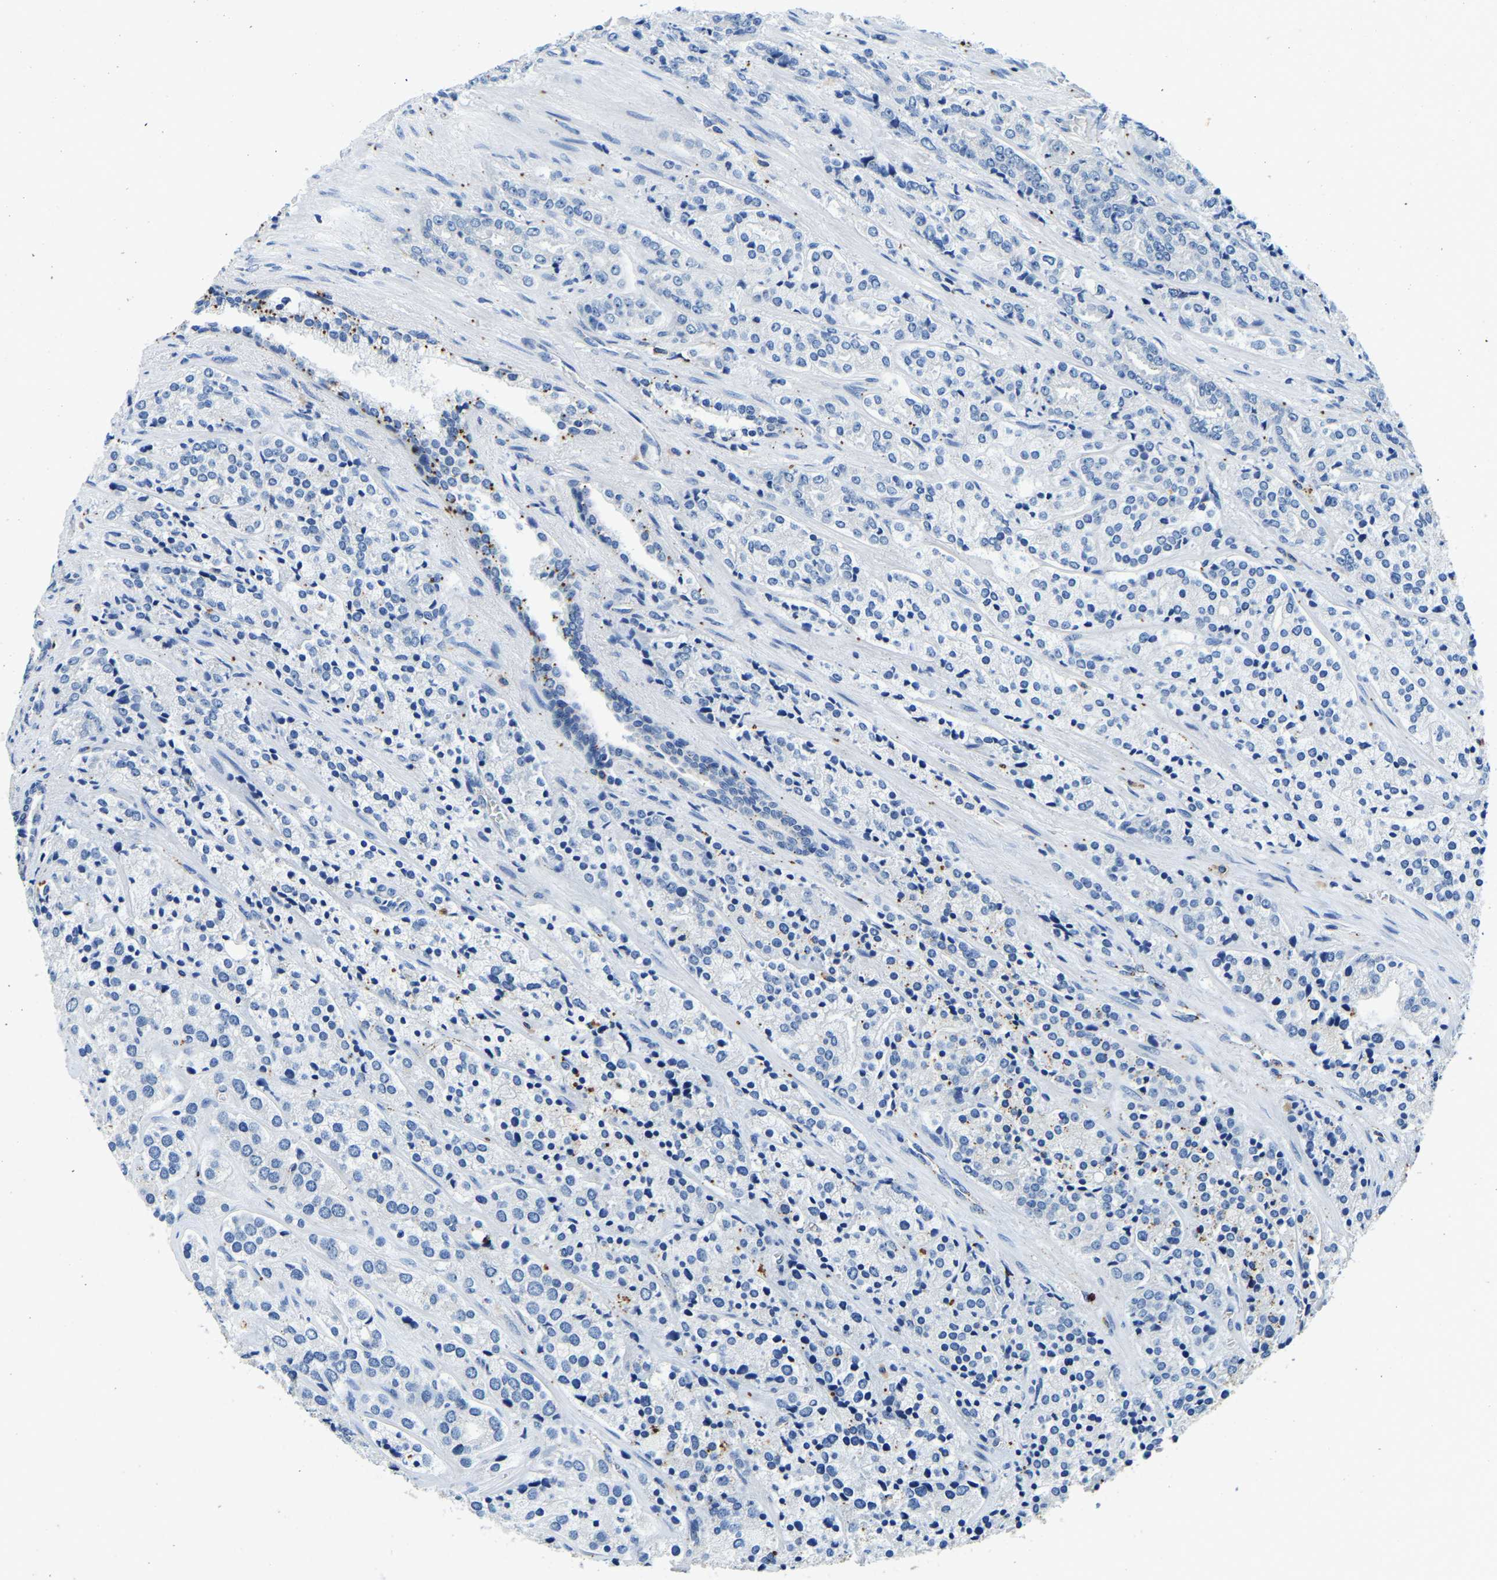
{"staining": {"intensity": "negative", "quantity": "none", "location": "none"}, "tissue": "prostate cancer", "cell_type": "Tumor cells", "image_type": "cancer", "snomed": [{"axis": "morphology", "description": "Adenocarcinoma, High grade"}, {"axis": "topography", "description": "Prostate"}], "caption": "Tumor cells show no significant staining in prostate cancer (high-grade adenocarcinoma). (DAB immunohistochemistry, high magnification).", "gene": "UBN2", "patient": {"sex": "male", "age": 71}}